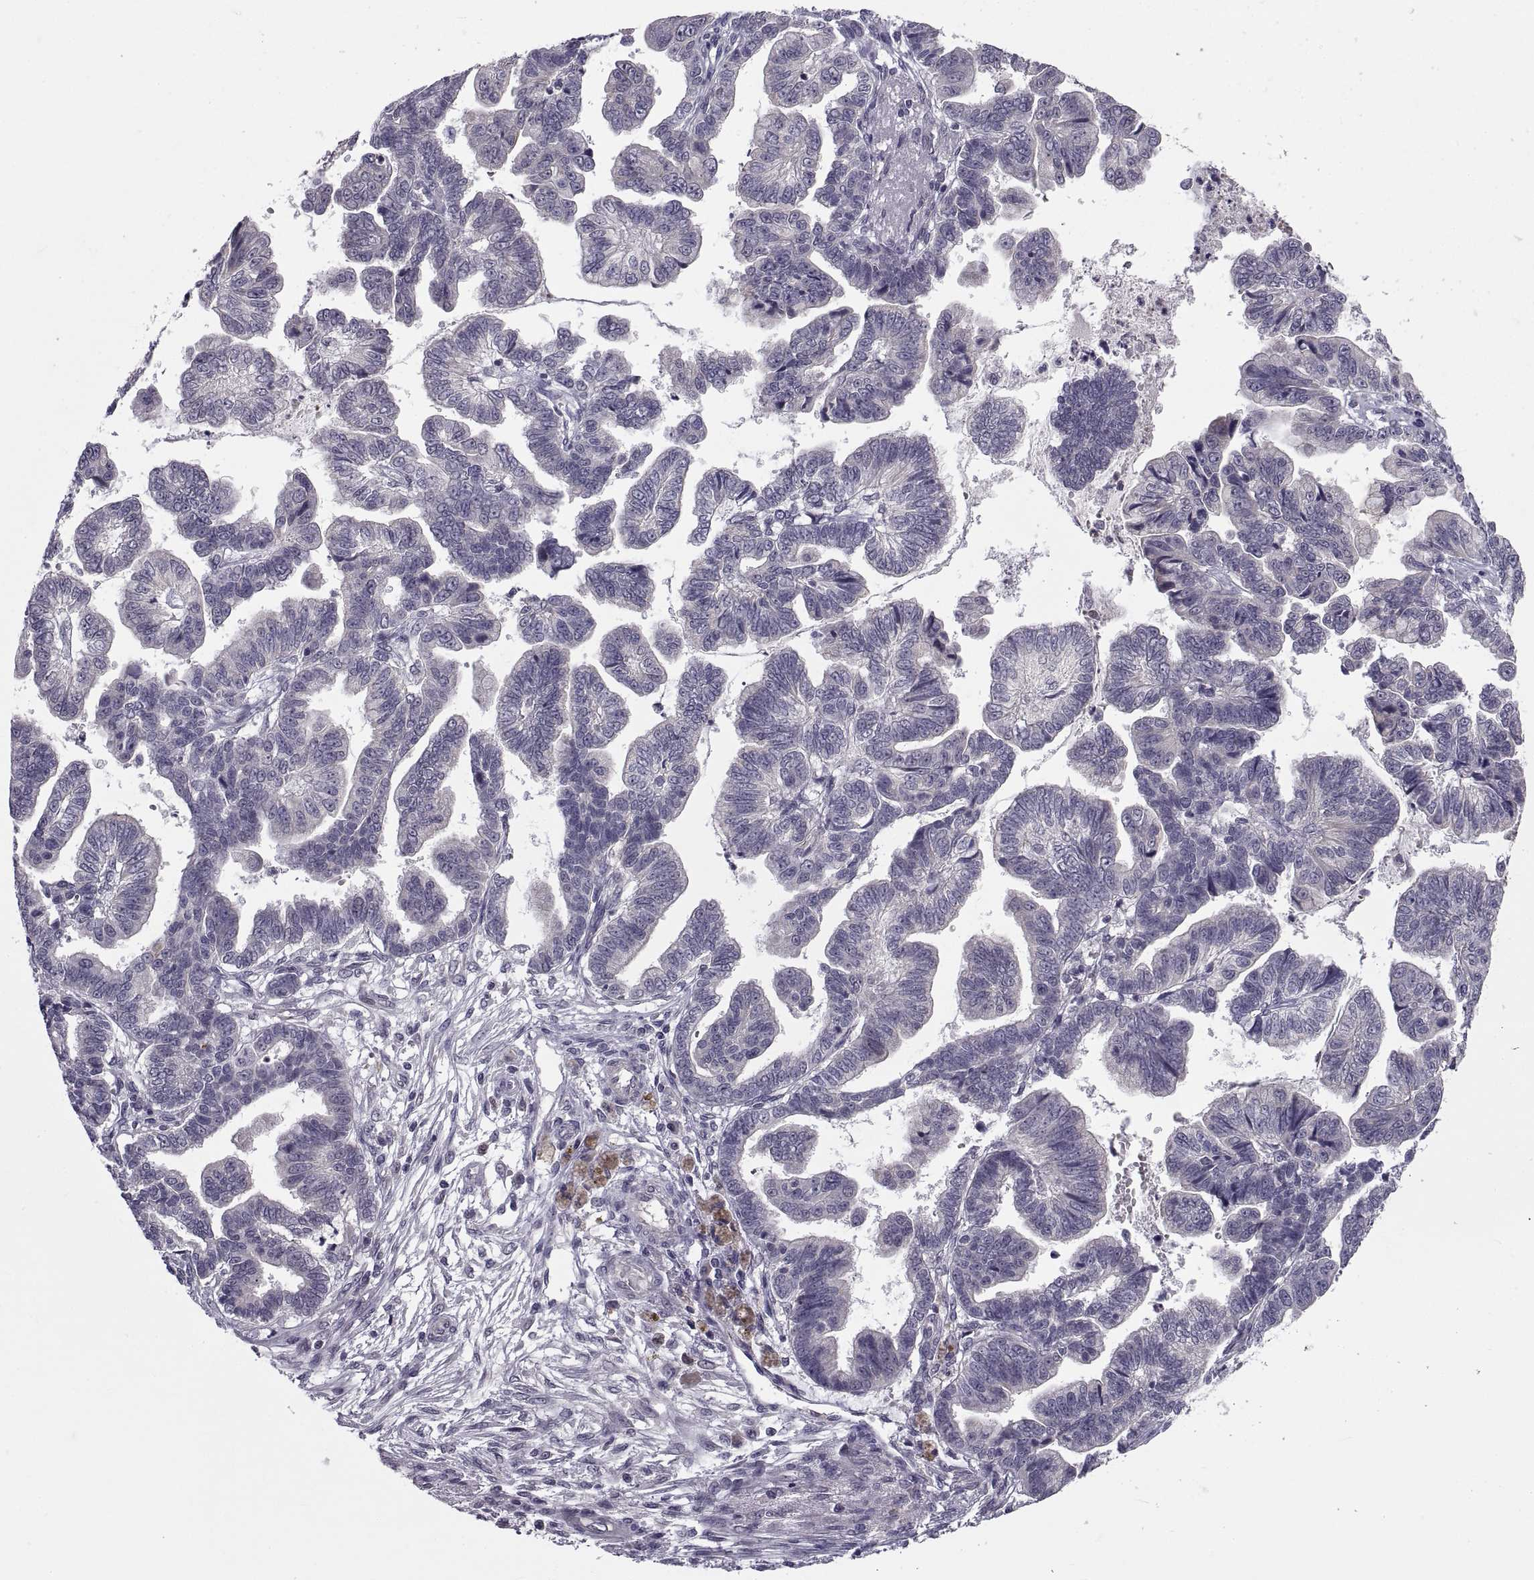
{"staining": {"intensity": "negative", "quantity": "none", "location": "none"}, "tissue": "stomach cancer", "cell_type": "Tumor cells", "image_type": "cancer", "snomed": [{"axis": "morphology", "description": "Adenocarcinoma, NOS"}, {"axis": "topography", "description": "Stomach"}], "caption": "This is a histopathology image of immunohistochemistry staining of stomach cancer (adenocarcinoma), which shows no expression in tumor cells.", "gene": "NPTX2", "patient": {"sex": "male", "age": 83}}